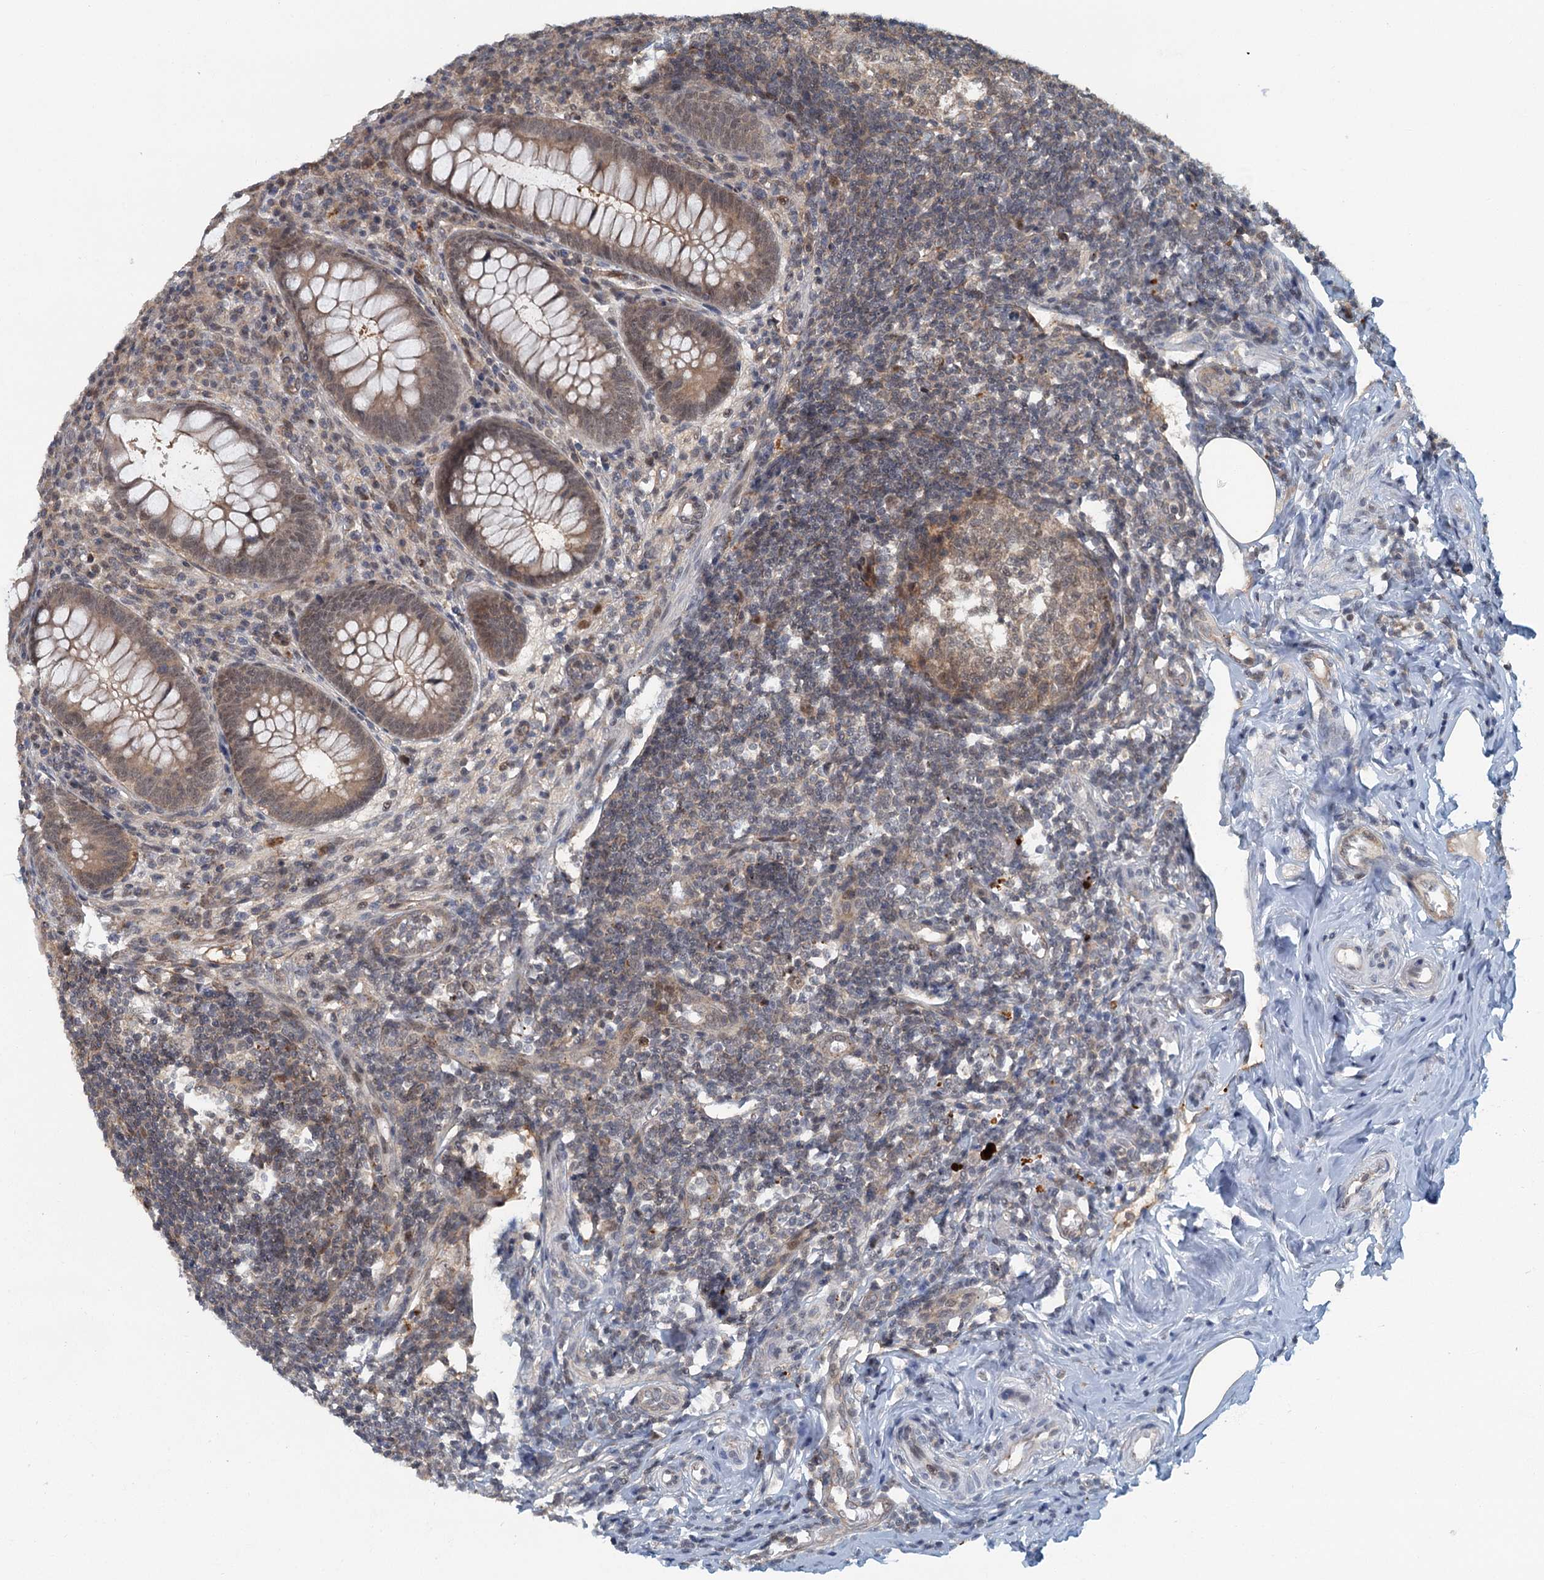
{"staining": {"intensity": "weak", "quantity": ">75%", "location": "cytoplasmic/membranous,nuclear"}, "tissue": "appendix", "cell_type": "Glandular cells", "image_type": "normal", "snomed": [{"axis": "morphology", "description": "Normal tissue, NOS"}, {"axis": "topography", "description": "Appendix"}], "caption": "Protein staining exhibits weak cytoplasmic/membranous,nuclear positivity in approximately >75% of glandular cells in unremarkable appendix. The protein of interest is shown in brown color, while the nuclei are stained blue.", "gene": "TAS2R42", "patient": {"sex": "female", "age": 33}}